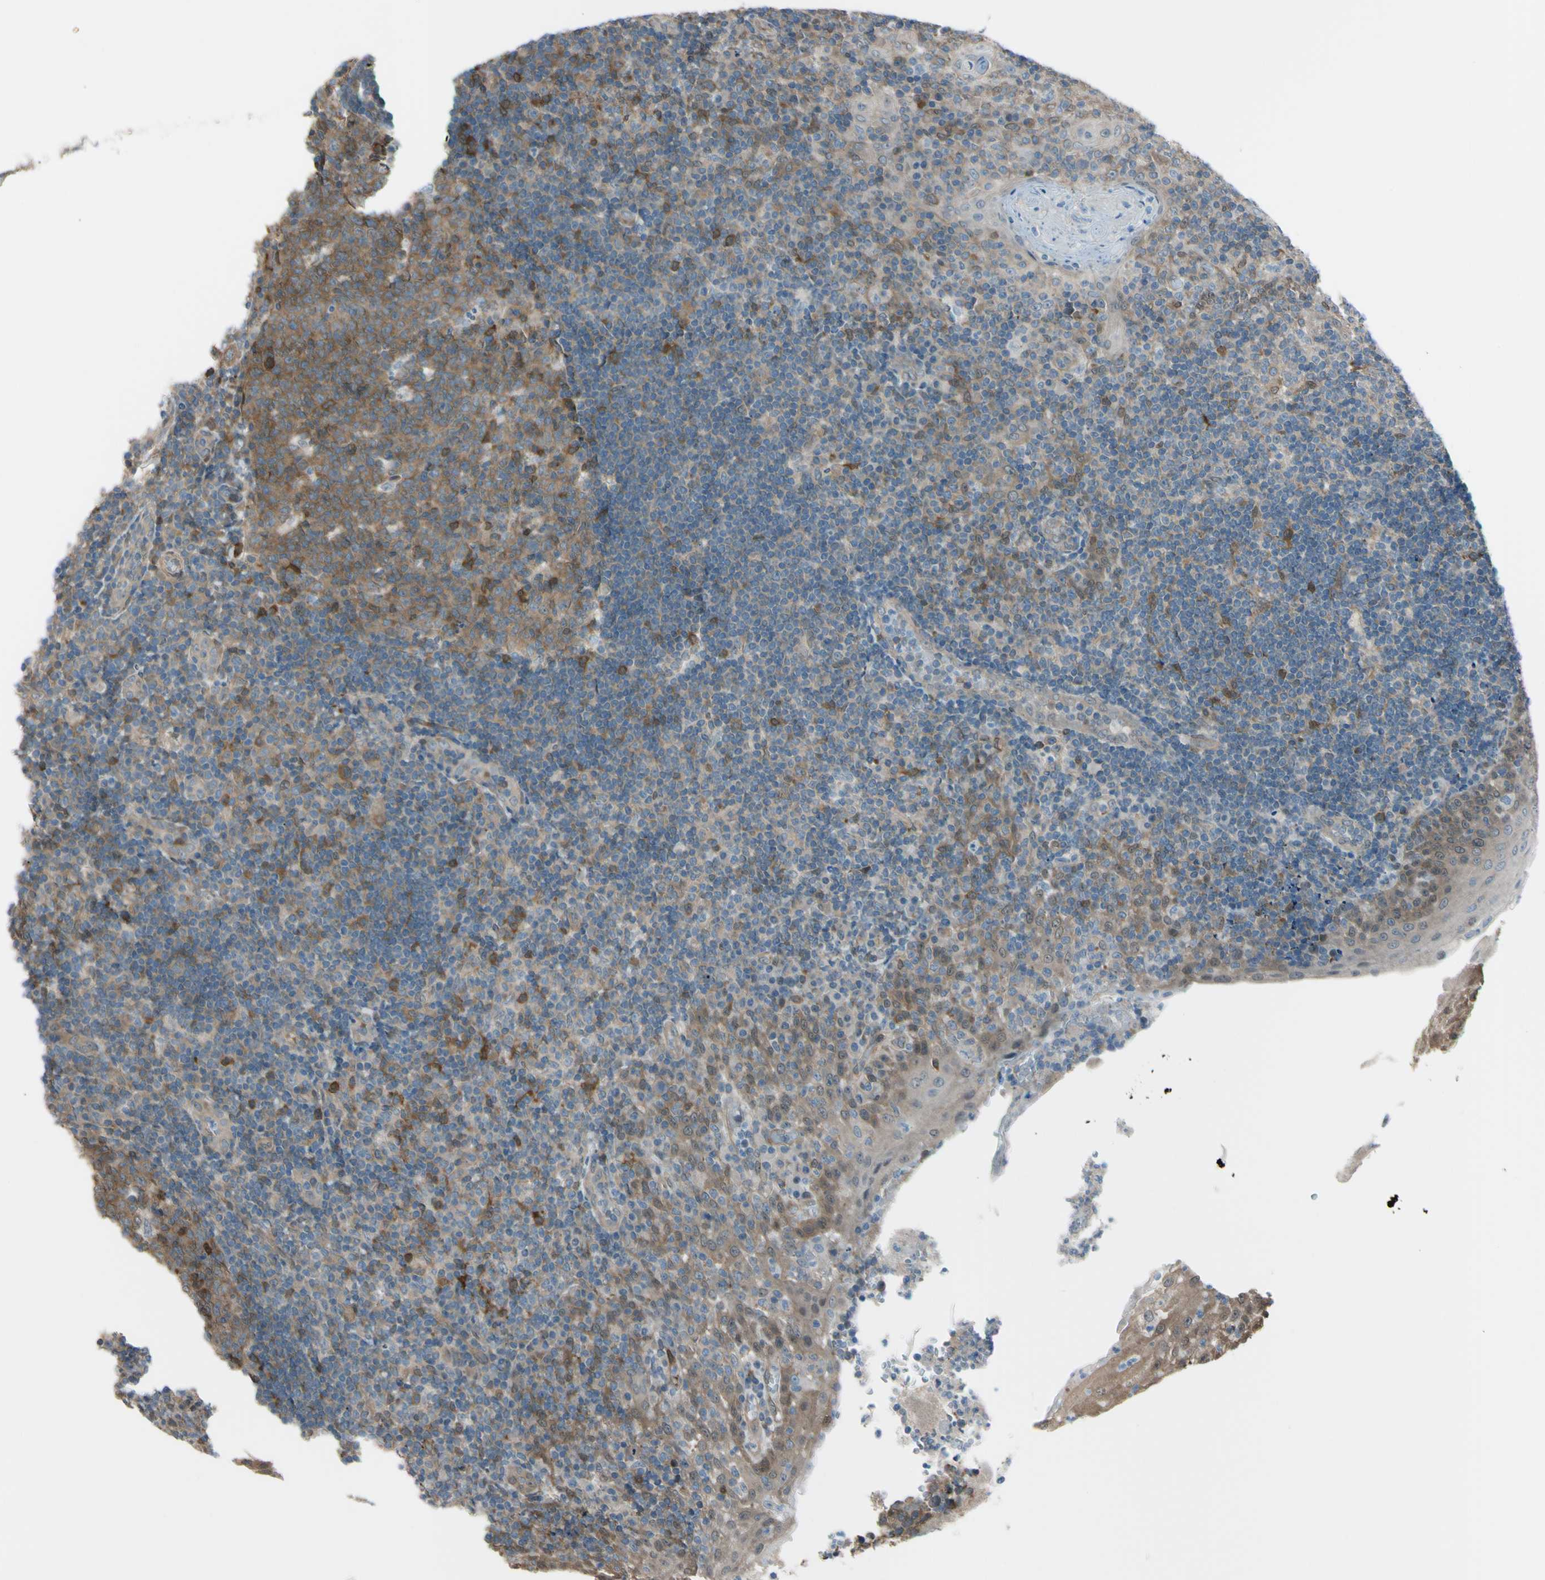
{"staining": {"intensity": "weak", "quantity": ">75%", "location": "cytoplasmic/membranous"}, "tissue": "tonsil", "cell_type": "Germinal center cells", "image_type": "normal", "snomed": [{"axis": "morphology", "description": "Normal tissue, NOS"}, {"axis": "topography", "description": "Tonsil"}], "caption": "An immunohistochemistry (IHC) histopathology image of unremarkable tissue is shown. Protein staining in brown highlights weak cytoplasmic/membranous positivity in tonsil within germinal center cells.", "gene": "YWHAQ", "patient": {"sex": "female", "age": 40}}